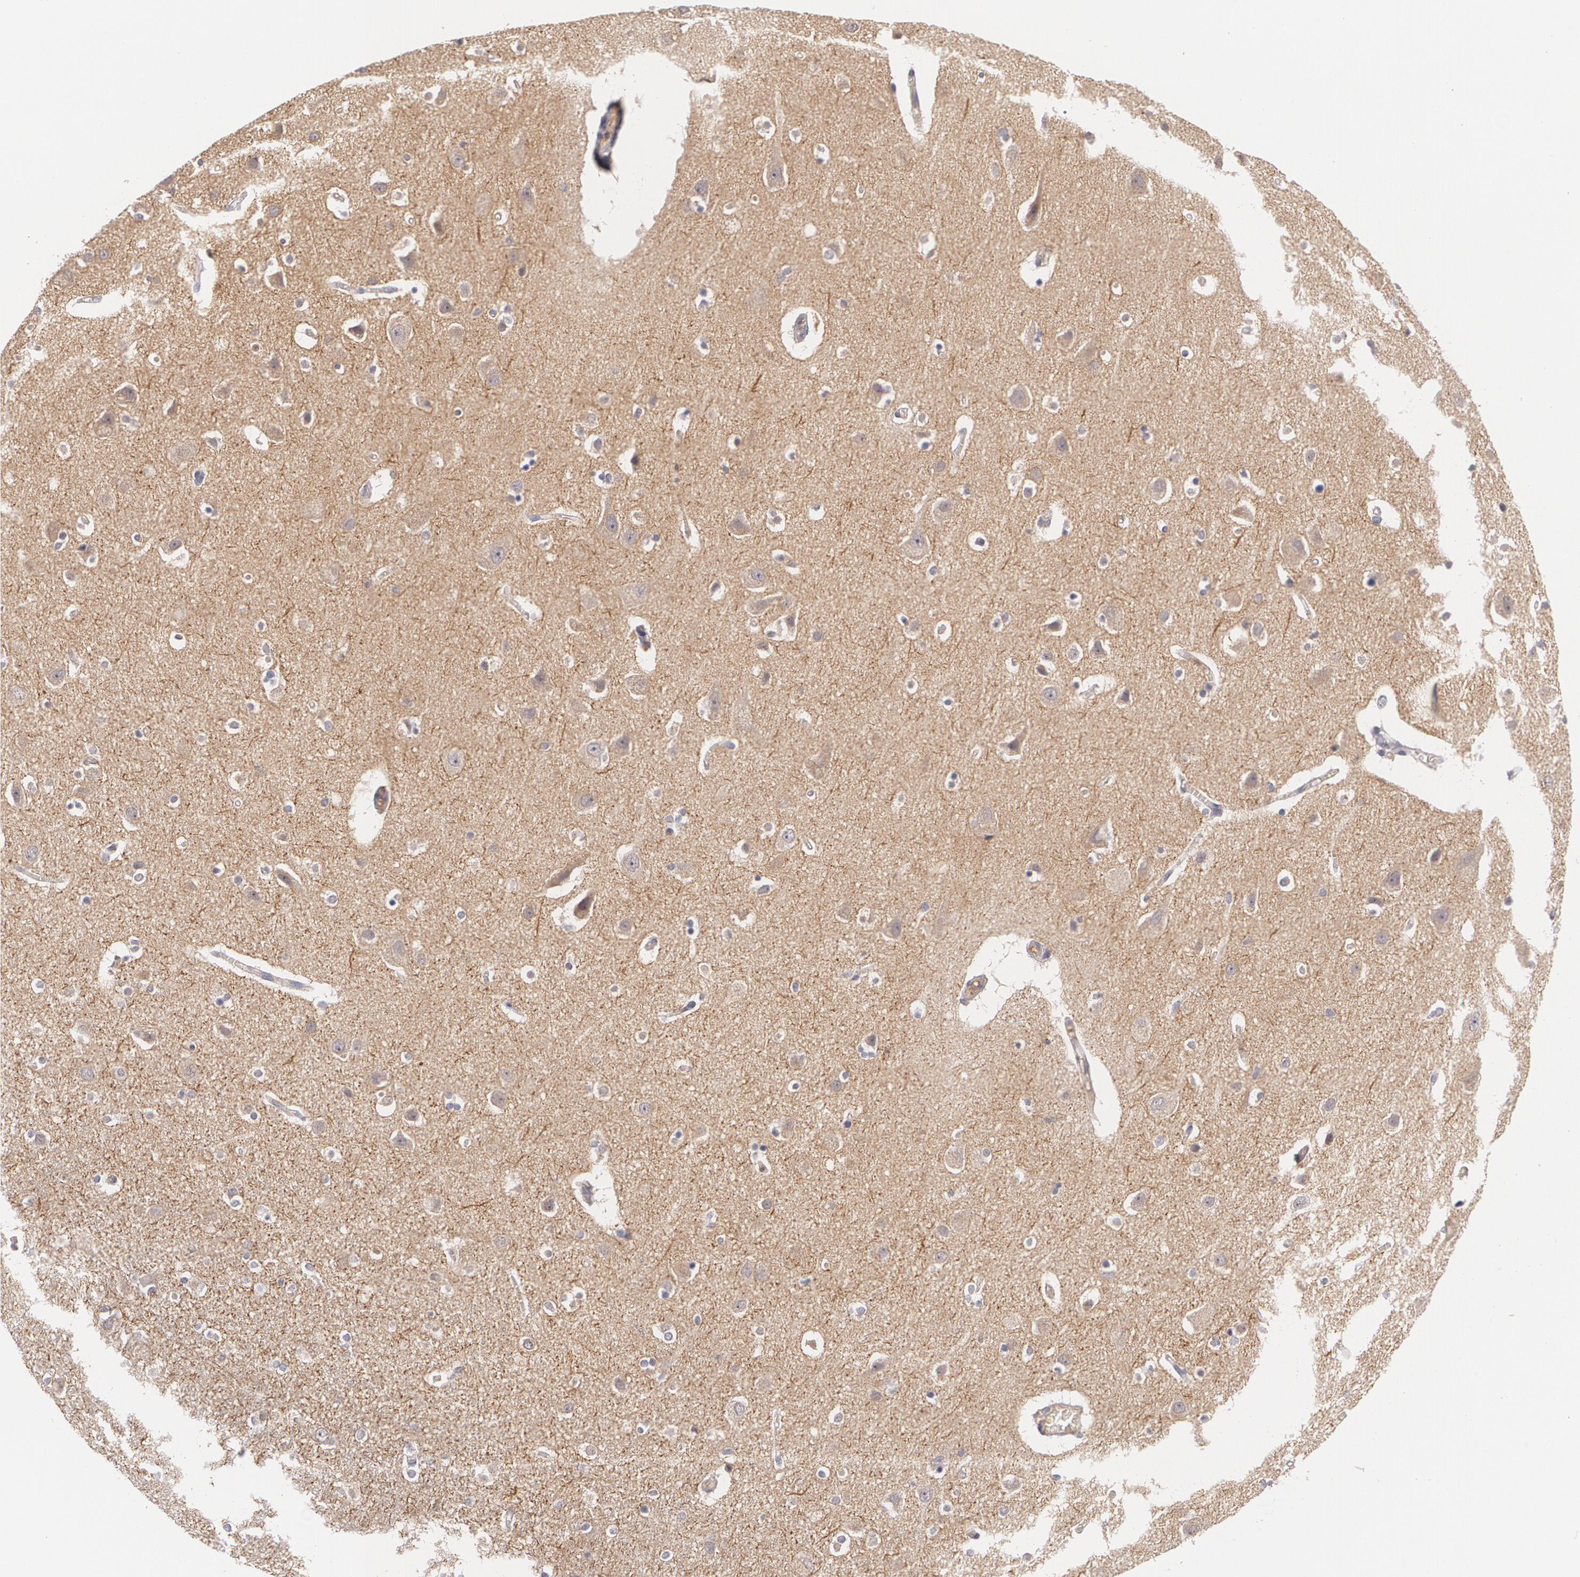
{"staining": {"intensity": "weak", "quantity": "<25%", "location": "cytoplasmic/membranous"}, "tissue": "caudate", "cell_type": "Glial cells", "image_type": "normal", "snomed": [{"axis": "morphology", "description": "Normal tissue, NOS"}, {"axis": "topography", "description": "Lateral ventricle wall"}], "caption": "A histopathology image of human caudate is negative for staining in glial cells. (Immunohistochemistry, brightfield microscopy, high magnification).", "gene": "IFNGR2", "patient": {"sex": "female", "age": 54}}